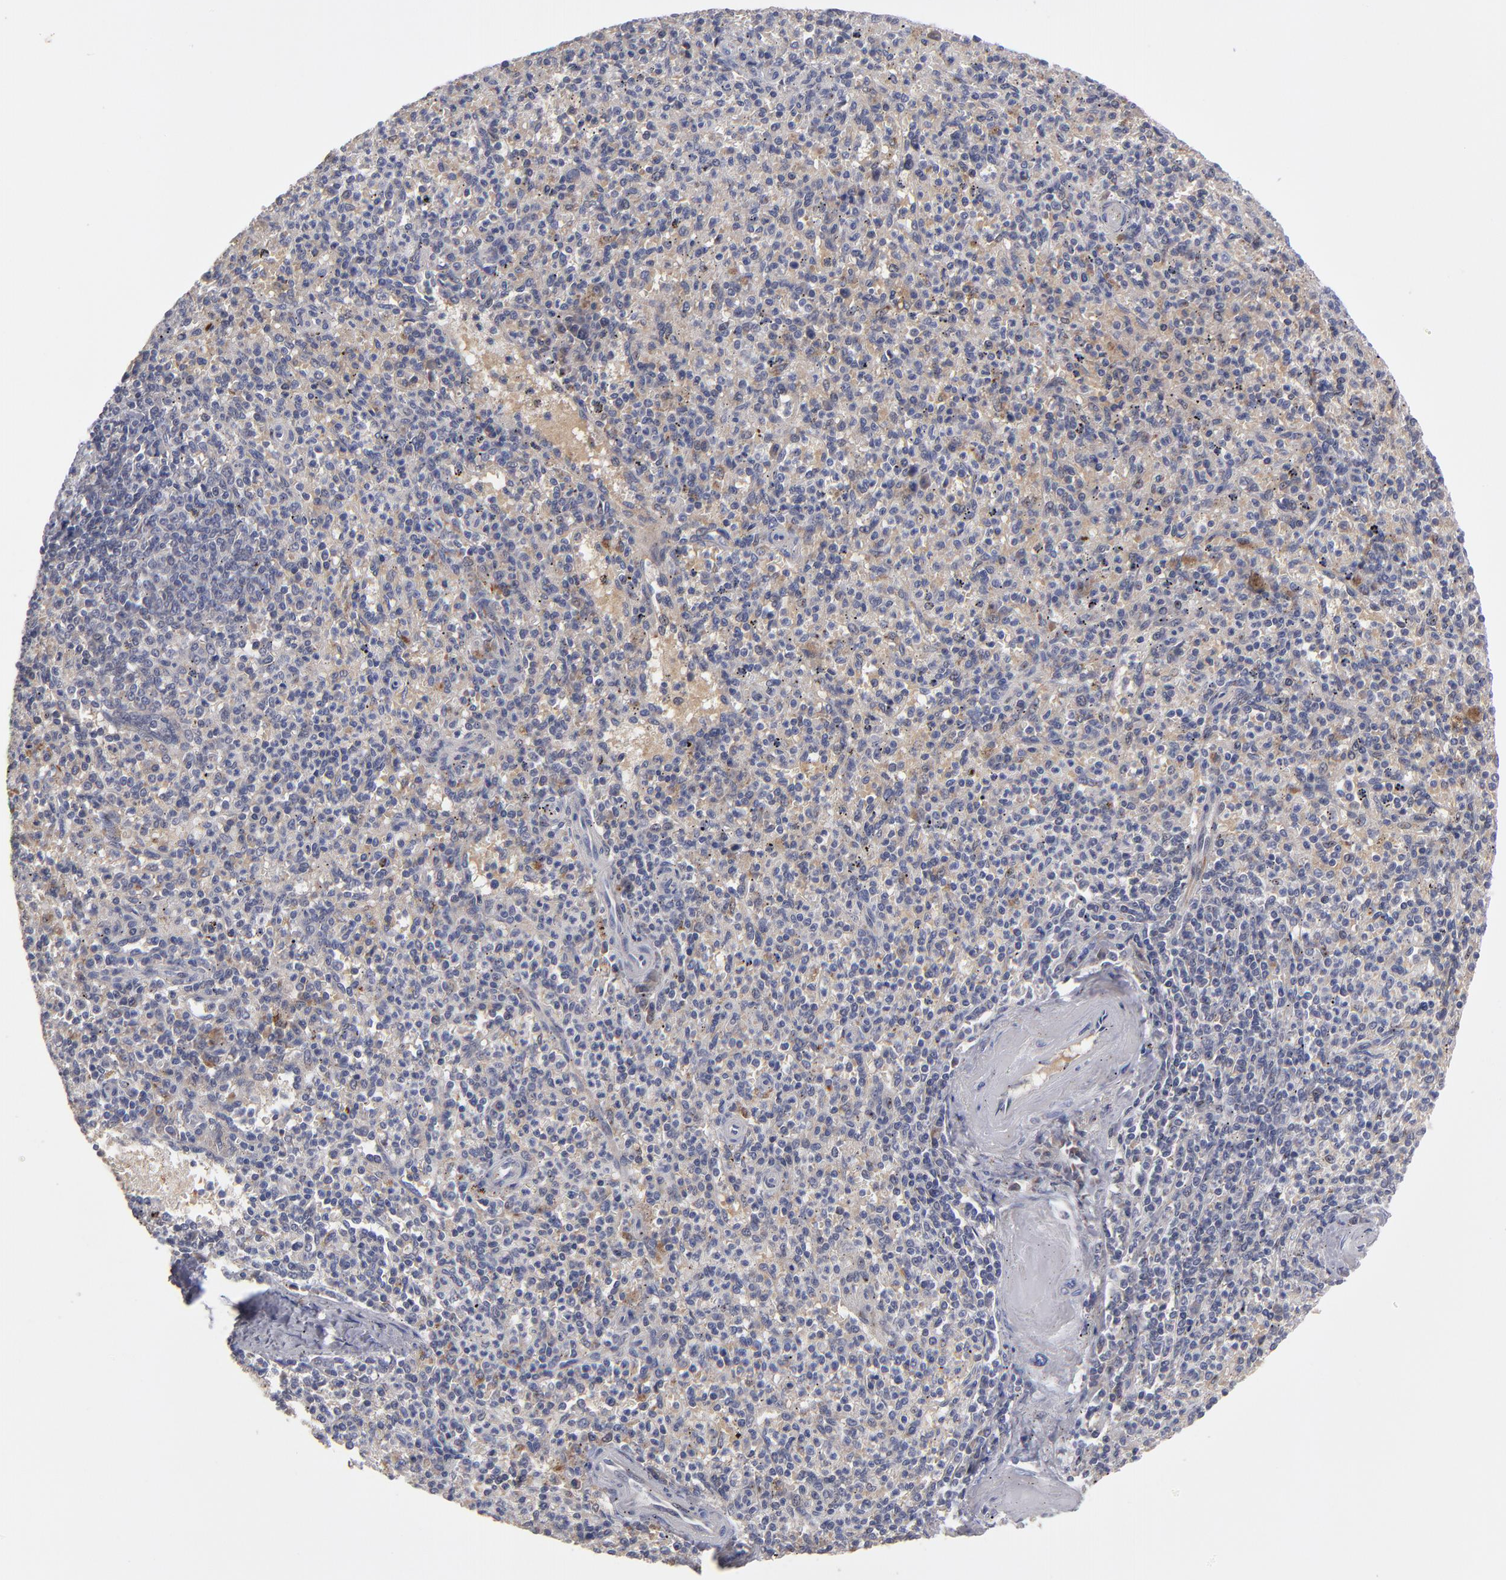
{"staining": {"intensity": "negative", "quantity": "none", "location": "none"}, "tissue": "spleen", "cell_type": "Cells in red pulp", "image_type": "normal", "snomed": [{"axis": "morphology", "description": "Normal tissue, NOS"}, {"axis": "topography", "description": "Spleen"}], "caption": "DAB immunohistochemical staining of unremarkable spleen displays no significant staining in cells in red pulp.", "gene": "EXD2", "patient": {"sex": "male", "age": 72}}